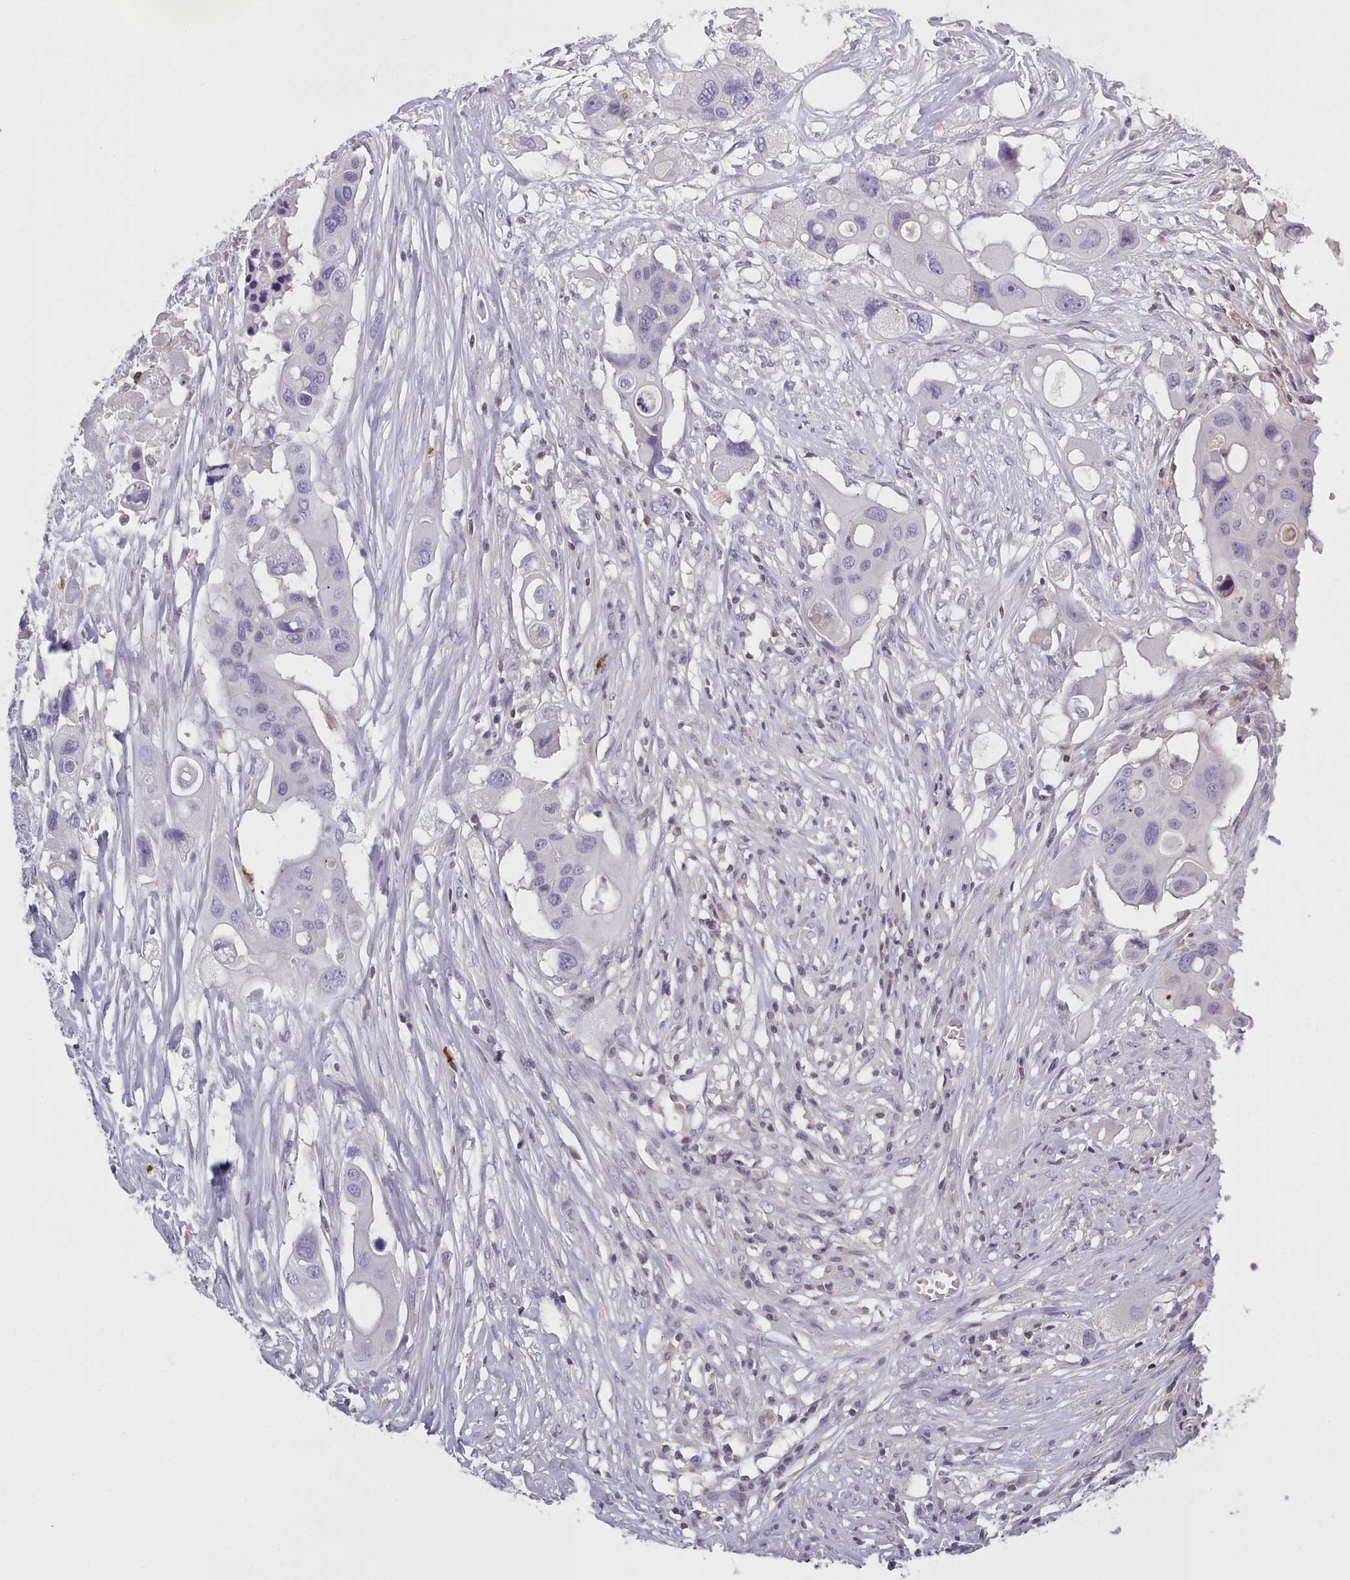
{"staining": {"intensity": "negative", "quantity": "none", "location": "none"}, "tissue": "colorectal cancer", "cell_type": "Tumor cells", "image_type": "cancer", "snomed": [{"axis": "morphology", "description": "Adenocarcinoma, NOS"}, {"axis": "topography", "description": "Colon"}], "caption": "Tumor cells are negative for protein expression in human adenocarcinoma (colorectal). (DAB immunohistochemistry, high magnification).", "gene": "RAC2", "patient": {"sex": "male", "age": 77}}